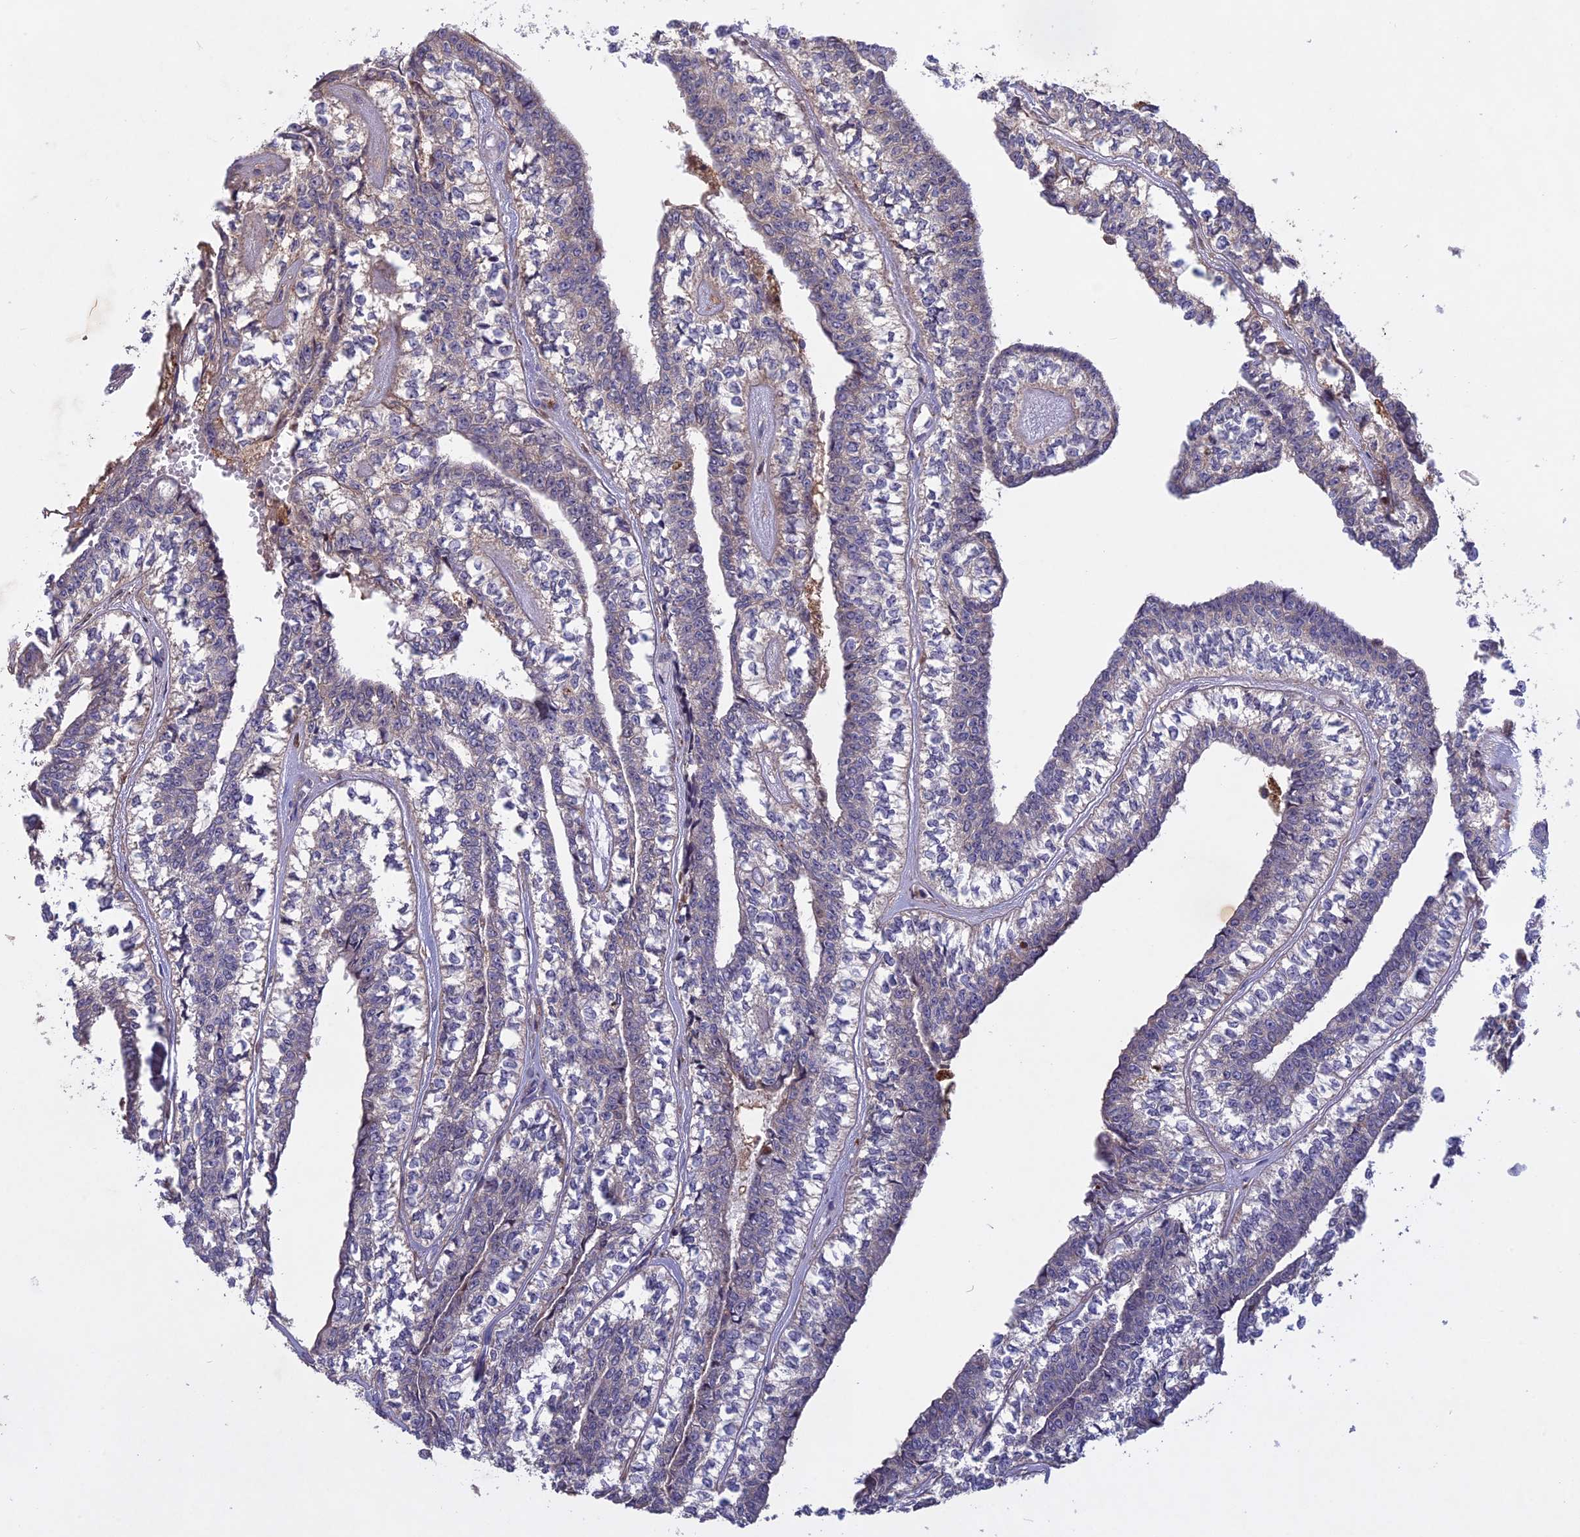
{"staining": {"intensity": "negative", "quantity": "none", "location": "none"}, "tissue": "head and neck cancer", "cell_type": "Tumor cells", "image_type": "cancer", "snomed": [{"axis": "morphology", "description": "Adenocarcinoma, NOS"}, {"axis": "topography", "description": "Head-Neck"}], "caption": "Human head and neck cancer (adenocarcinoma) stained for a protein using IHC exhibits no positivity in tumor cells.", "gene": "ADO", "patient": {"sex": "female", "age": 73}}